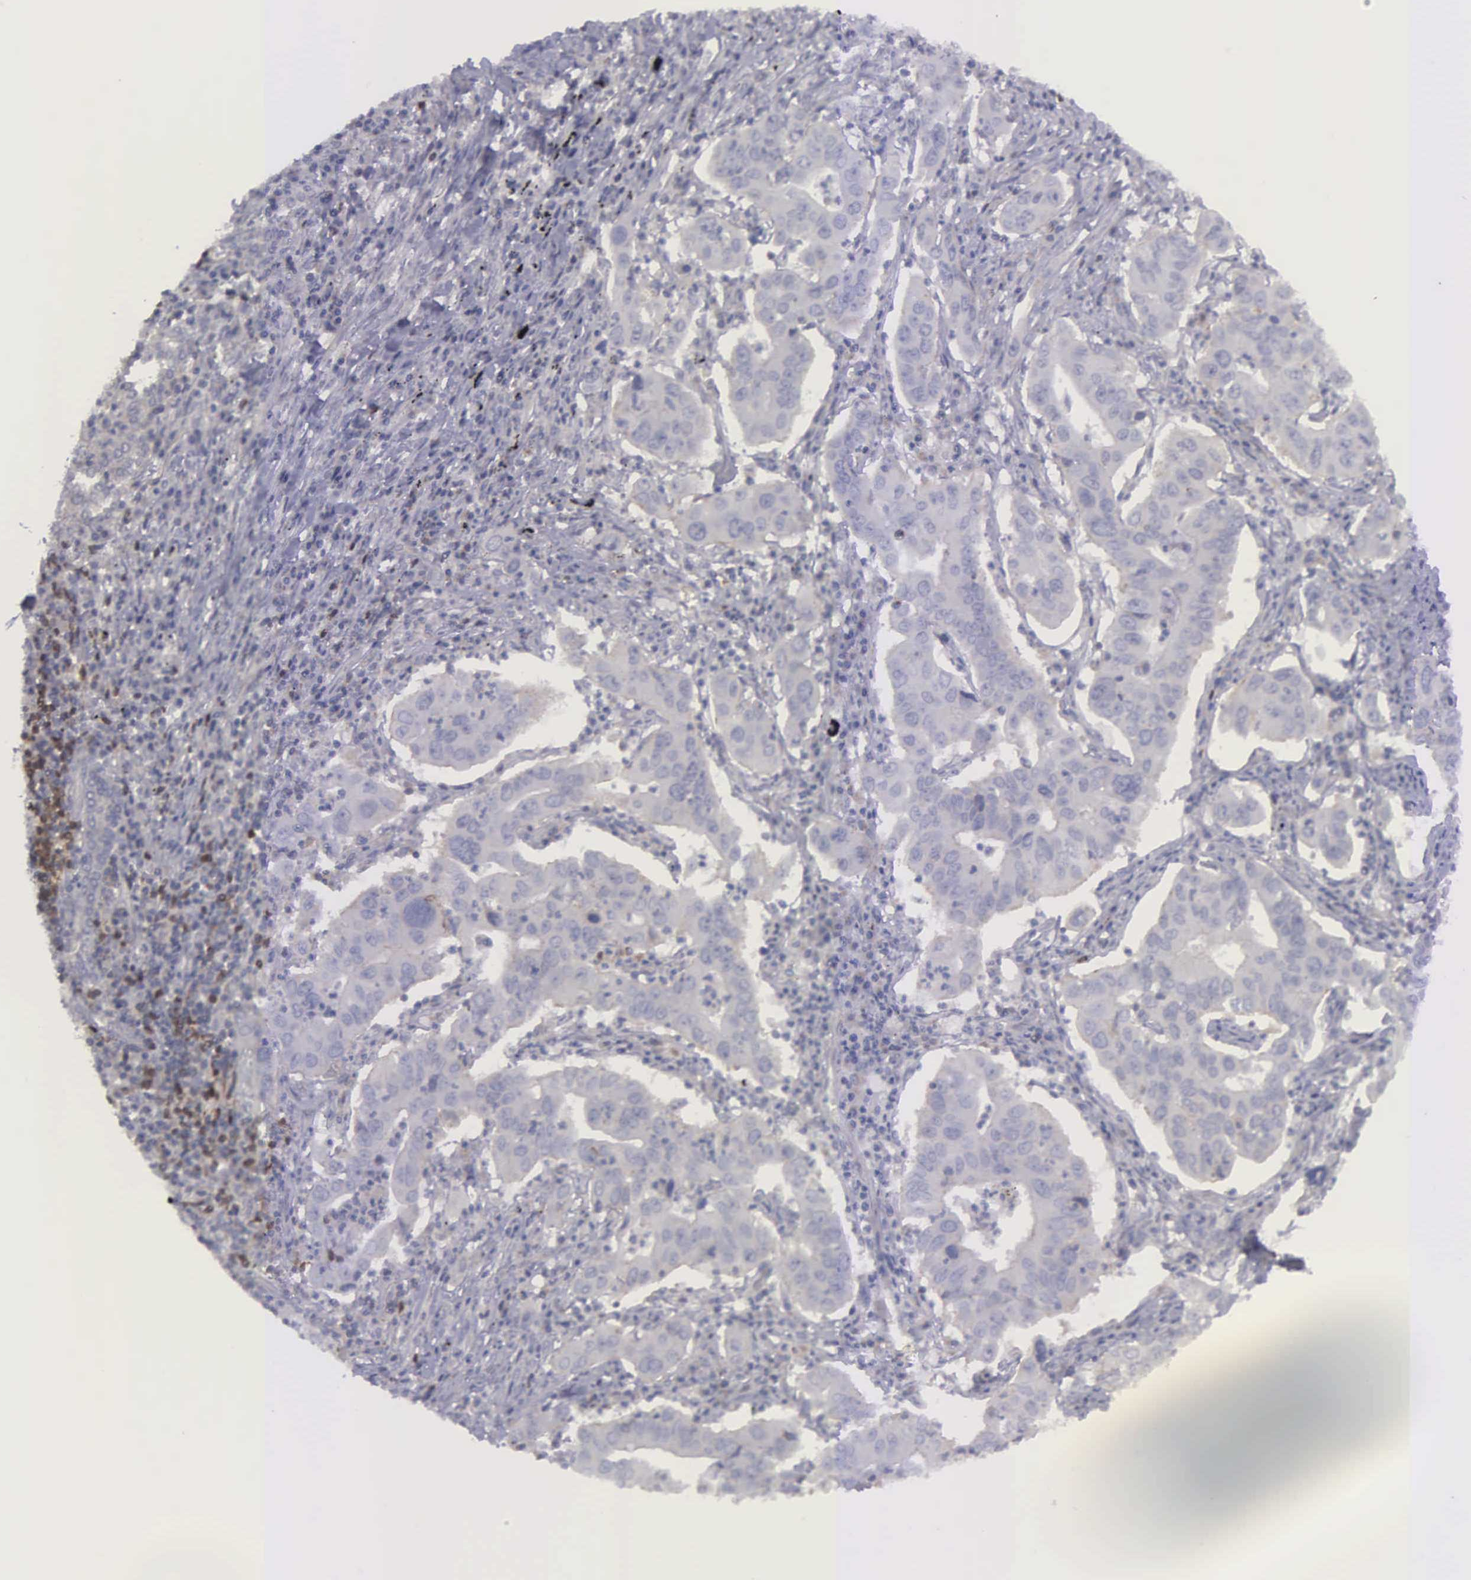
{"staining": {"intensity": "negative", "quantity": "none", "location": "none"}, "tissue": "lung cancer", "cell_type": "Tumor cells", "image_type": "cancer", "snomed": [{"axis": "morphology", "description": "Adenocarcinoma, NOS"}, {"axis": "topography", "description": "Lung"}], "caption": "This micrograph is of lung adenocarcinoma stained with immunohistochemistry (IHC) to label a protein in brown with the nuclei are counter-stained blue. There is no staining in tumor cells.", "gene": "MICAL3", "patient": {"sex": "male", "age": 48}}